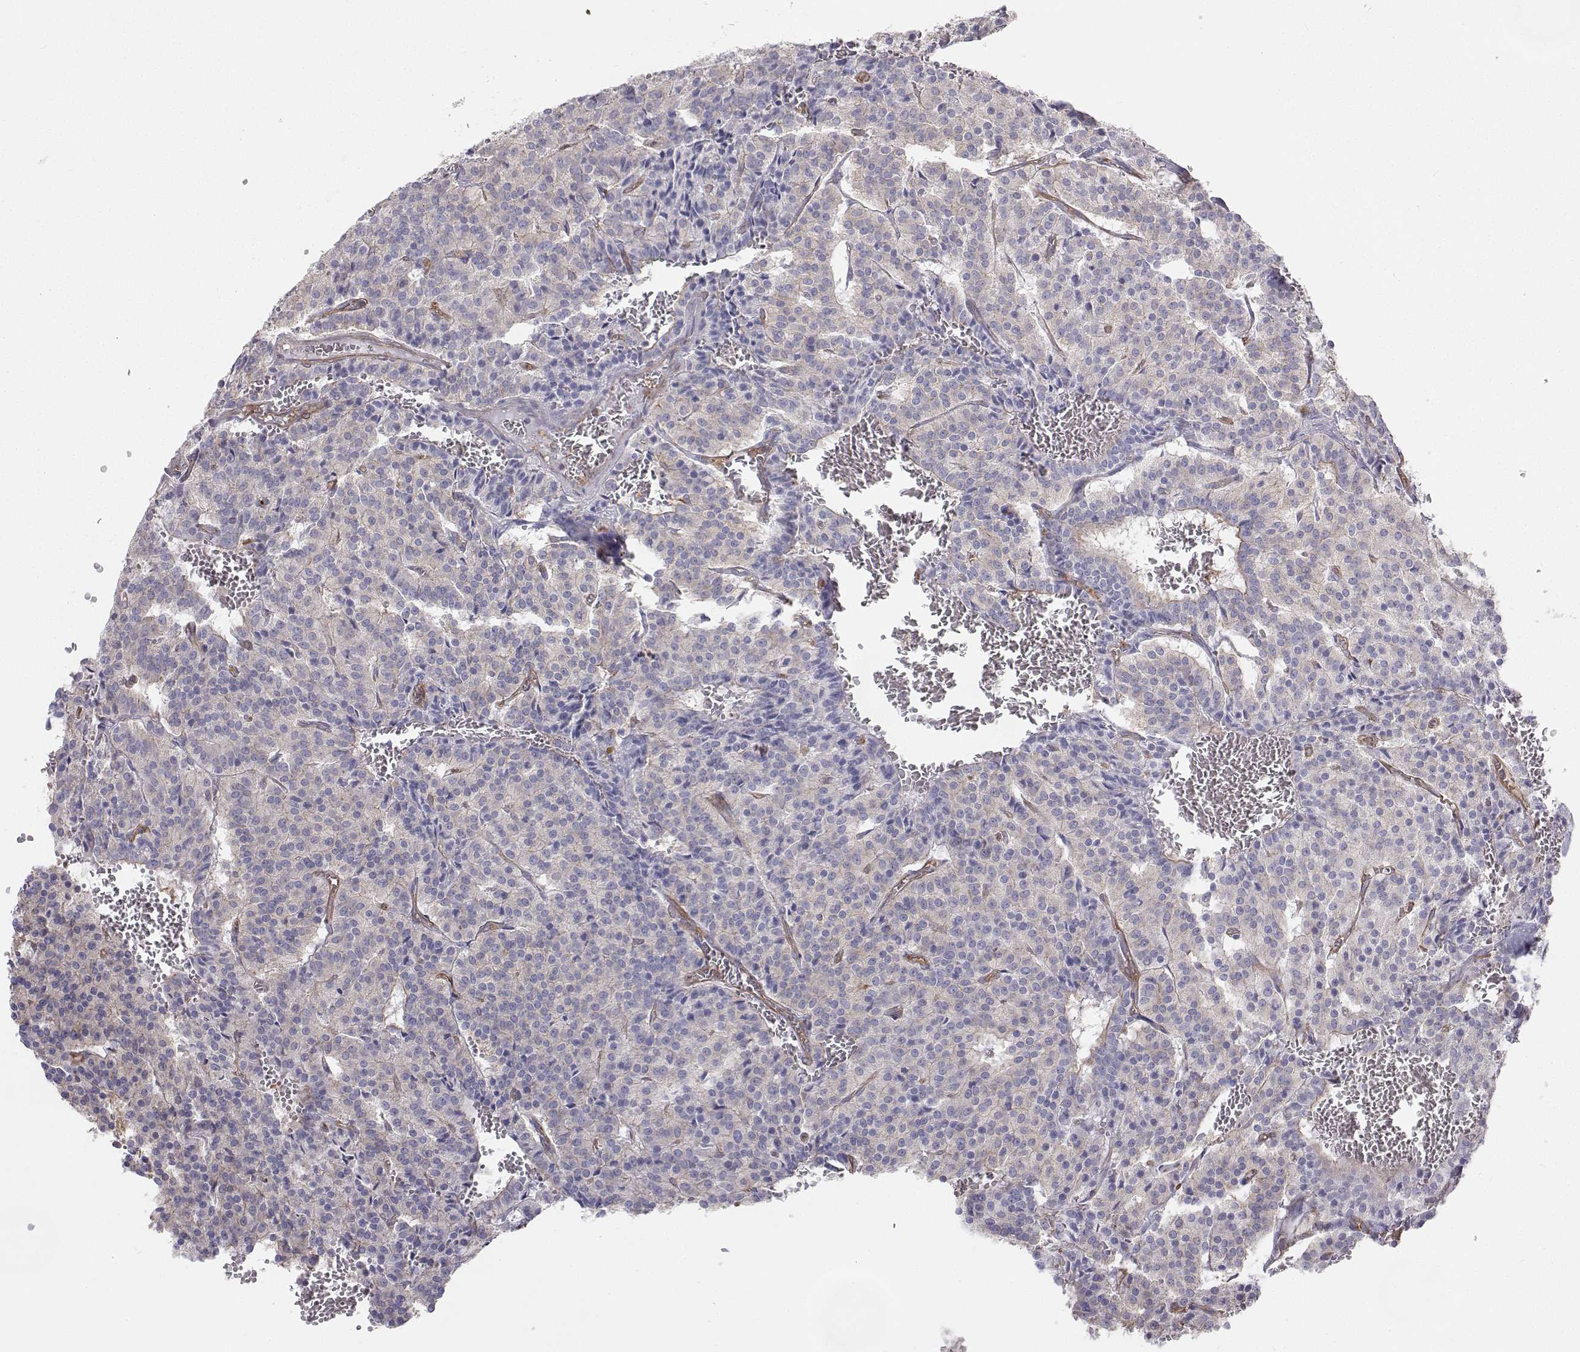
{"staining": {"intensity": "negative", "quantity": "none", "location": "none"}, "tissue": "carcinoid", "cell_type": "Tumor cells", "image_type": "cancer", "snomed": [{"axis": "morphology", "description": "Carcinoid, malignant, NOS"}, {"axis": "topography", "description": "Lung"}], "caption": "Tumor cells show no significant protein positivity in carcinoid.", "gene": "MYH9", "patient": {"sex": "male", "age": 70}}